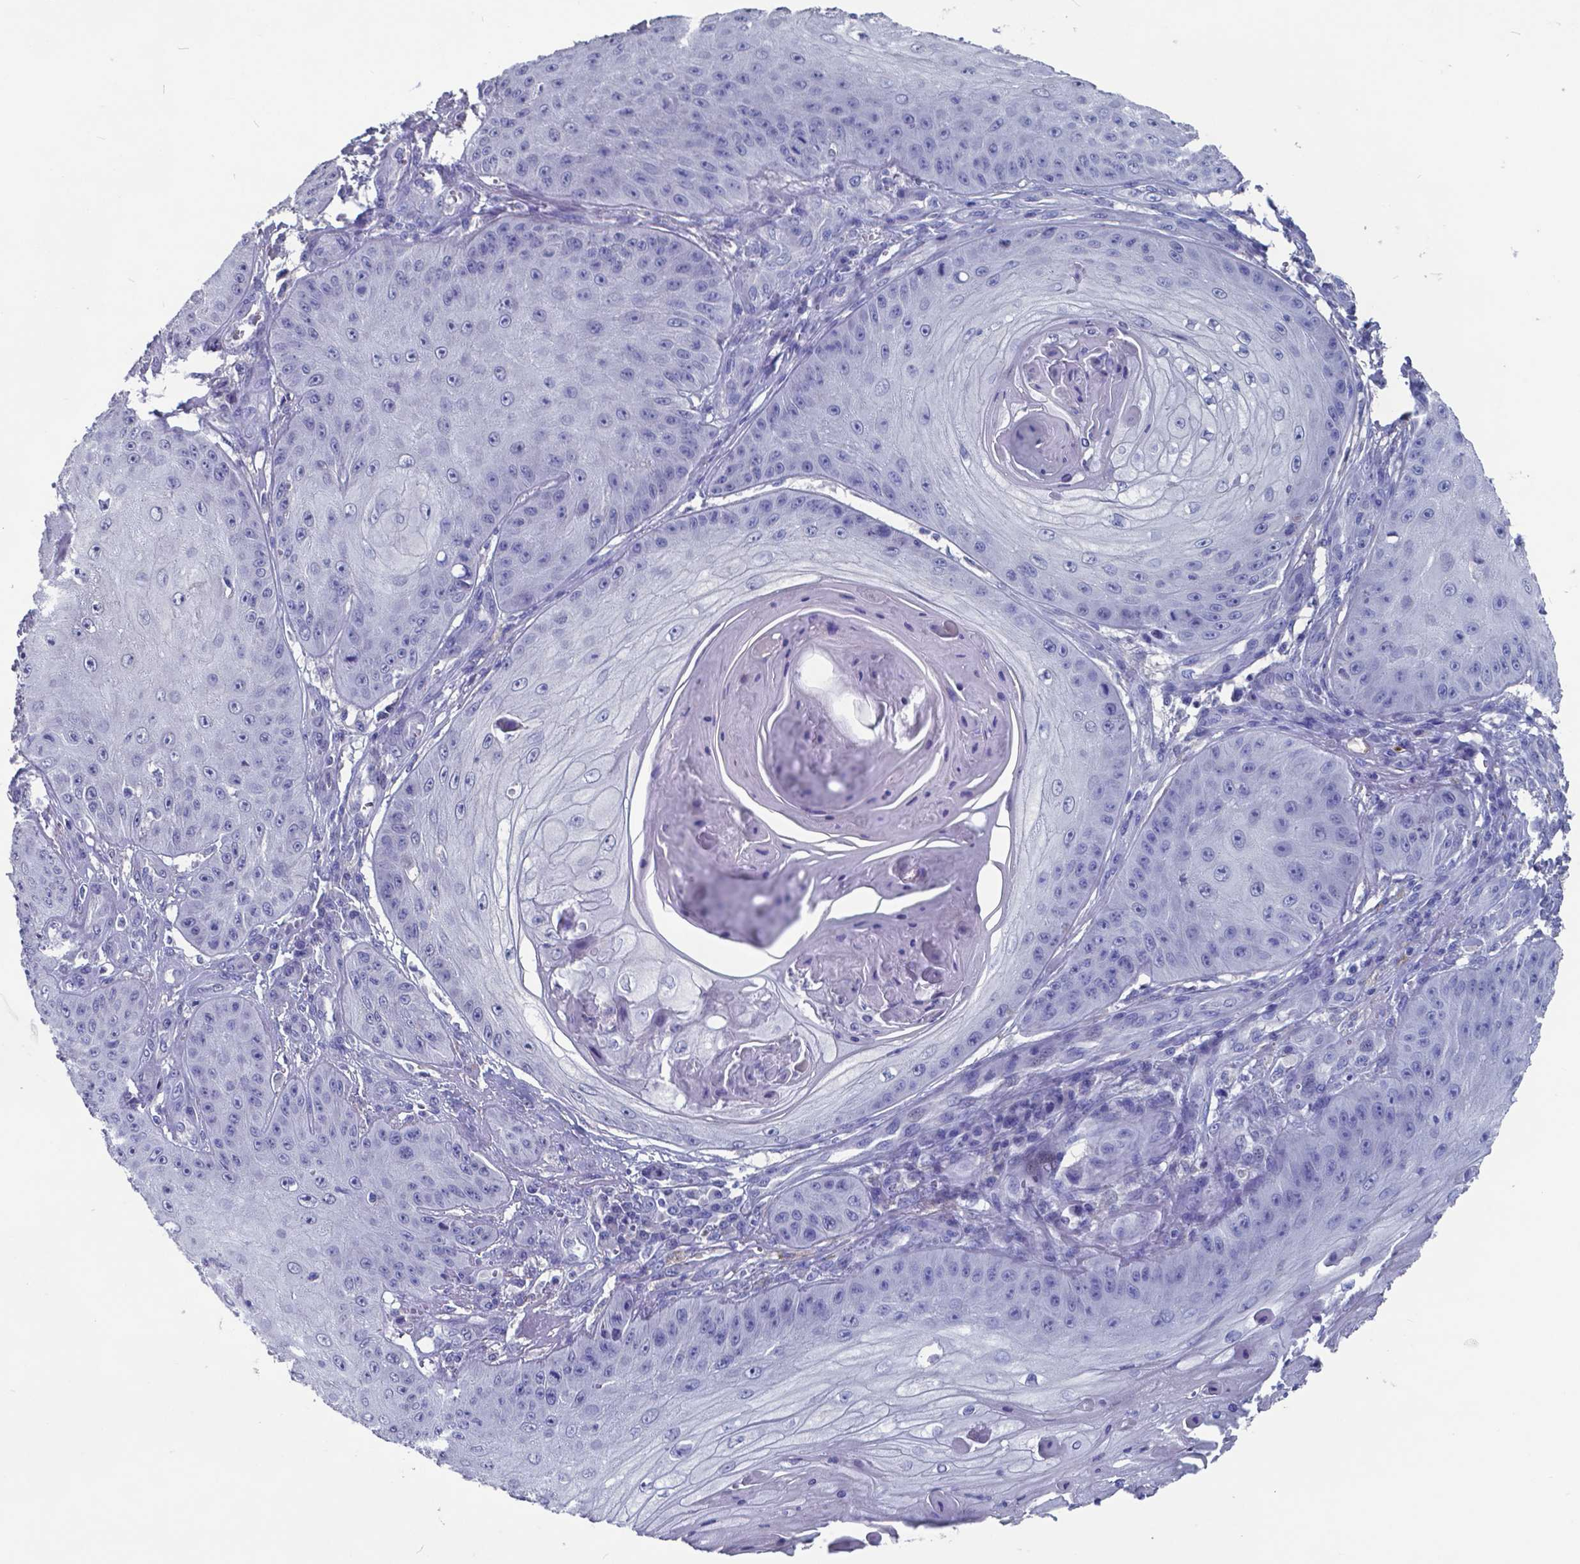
{"staining": {"intensity": "negative", "quantity": "none", "location": "none"}, "tissue": "skin cancer", "cell_type": "Tumor cells", "image_type": "cancer", "snomed": [{"axis": "morphology", "description": "Squamous cell carcinoma, NOS"}, {"axis": "topography", "description": "Skin"}], "caption": "High magnification brightfield microscopy of skin cancer (squamous cell carcinoma) stained with DAB (brown) and counterstained with hematoxylin (blue): tumor cells show no significant expression.", "gene": "TTR", "patient": {"sex": "male", "age": 70}}